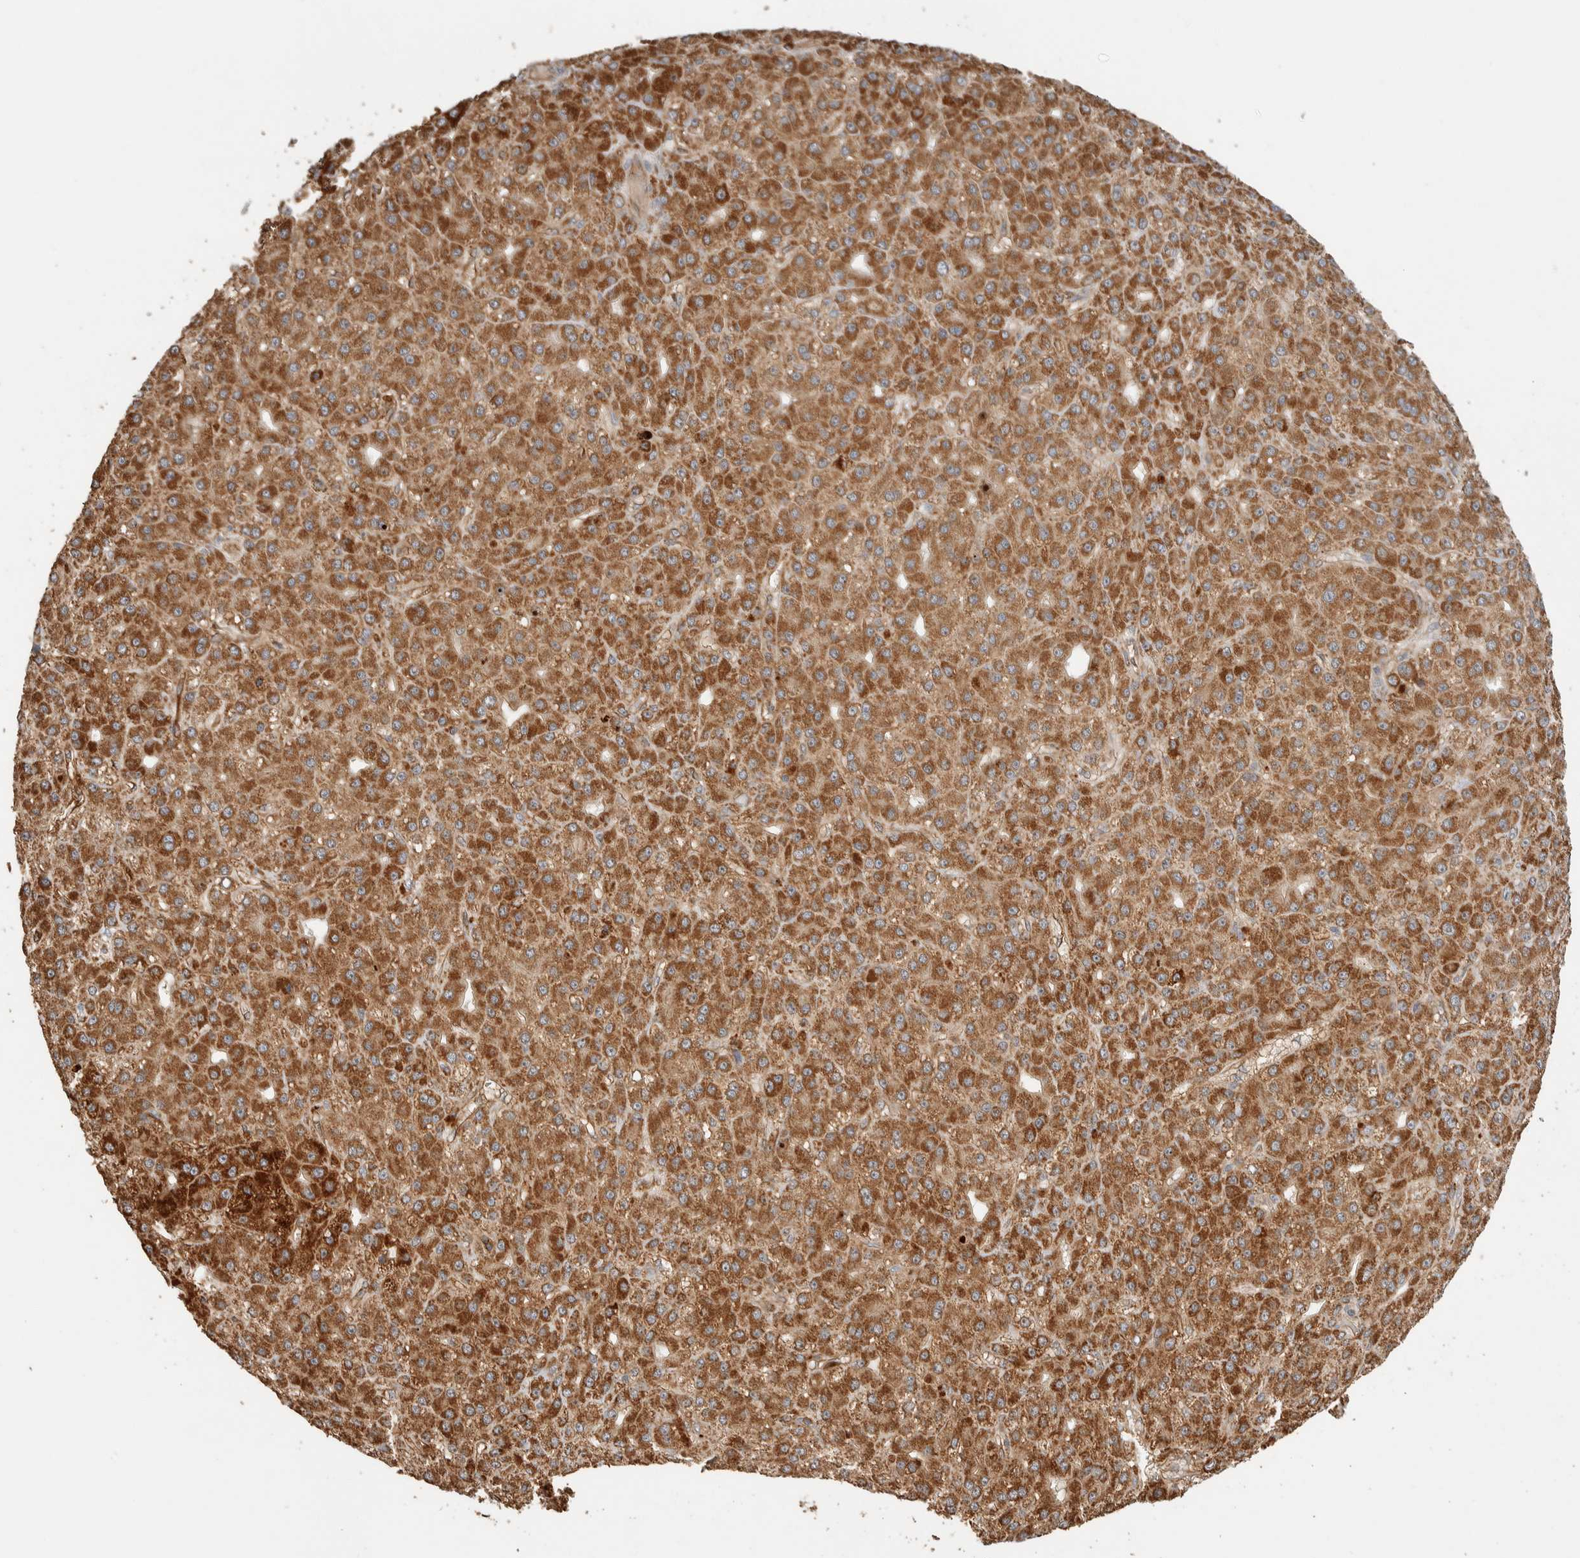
{"staining": {"intensity": "strong", "quantity": ">75%", "location": "cytoplasmic/membranous"}, "tissue": "liver cancer", "cell_type": "Tumor cells", "image_type": "cancer", "snomed": [{"axis": "morphology", "description": "Carcinoma, Hepatocellular, NOS"}, {"axis": "topography", "description": "Liver"}], "caption": "Liver cancer (hepatocellular carcinoma) was stained to show a protein in brown. There is high levels of strong cytoplasmic/membranous positivity in about >75% of tumor cells. The staining was performed using DAB (3,3'-diaminobenzidine) to visualize the protein expression in brown, while the nuclei were stained in blue with hematoxylin (Magnification: 20x).", "gene": "KIF9", "patient": {"sex": "male", "age": 67}}